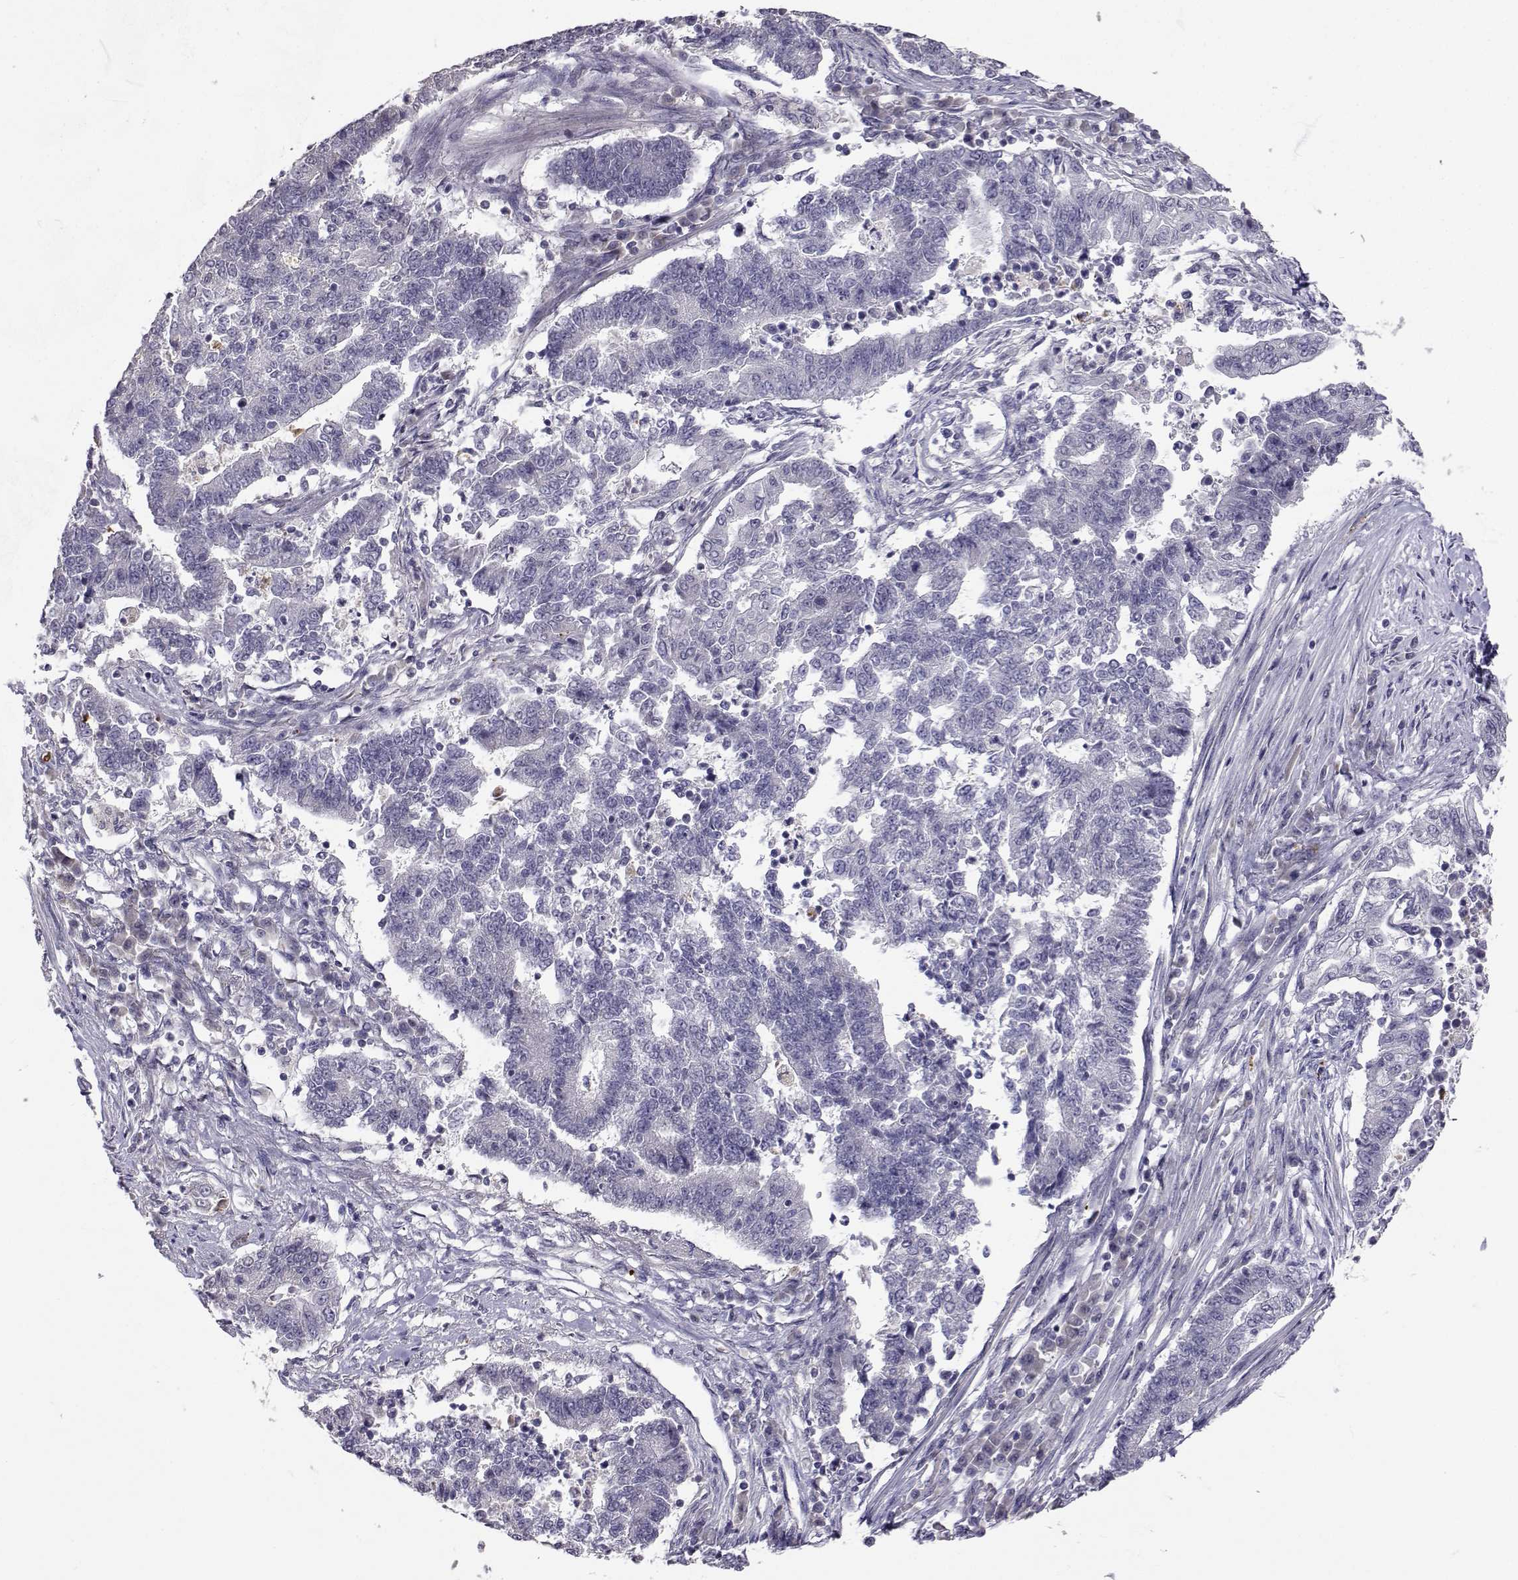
{"staining": {"intensity": "negative", "quantity": "none", "location": "none"}, "tissue": "endometrial cancer", "cell_type": "Tumor cells", "image_type": "cancer", "snomed": [{"axis": "morphology", "description": "Adenocarcinoma, NOS"}, {"axis": "topography", "description": "Uterus"}, {"axis": "topography", "description": "Endometrium"}], "caption": "This histopathology image is of adenocarcinoma (endometrial) stained with immunohistochemistry to label a protein in brown with the nuclei are counter-stained blue. There is no expression in tumor cells.", "gene": "SLC6A3", "patient": {"sex": "female", "age": 54}}